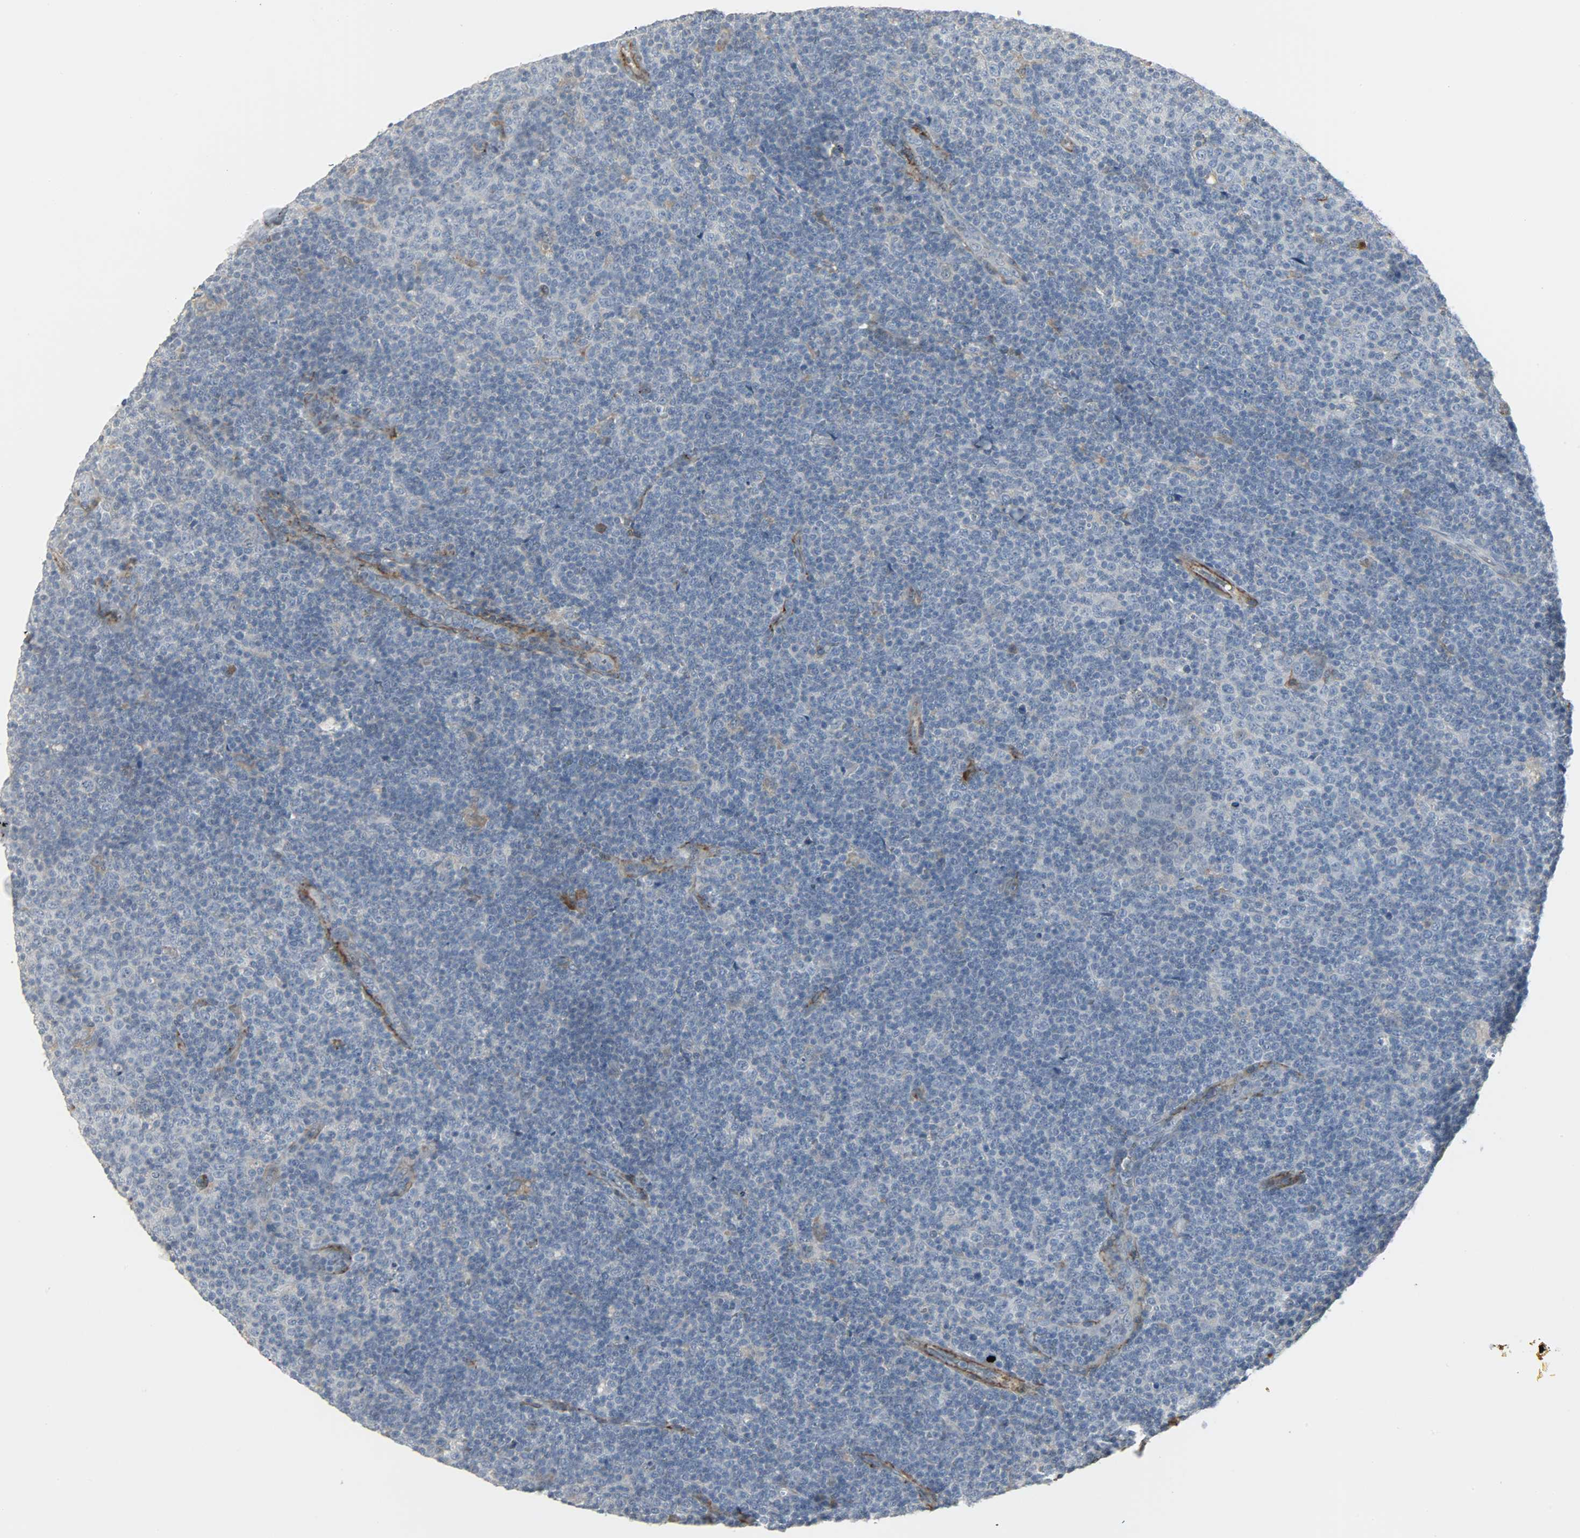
{"staining": {"intensity": "weak", "quantity": "<25%", "location": "cytoplasmic/membranous"}, "tissue": "lymphoma", "cell_type": "Tumor cells", "image_type": "cancer", "snomed": [{"axis": "morphology", "description": "Malignant lymphoma, non-Hodgkin's type, Low grade"}, {"axis": "topography", "description": "Lymph node"}], "caption": "Immunohistochemistry (IHC) of human low-grade malignant lymphoma, non-Hodgkin's type shows no positivity in tumor cells.", "gene": "ENPEP", "patient": {"sex": "male", "age": 70}}